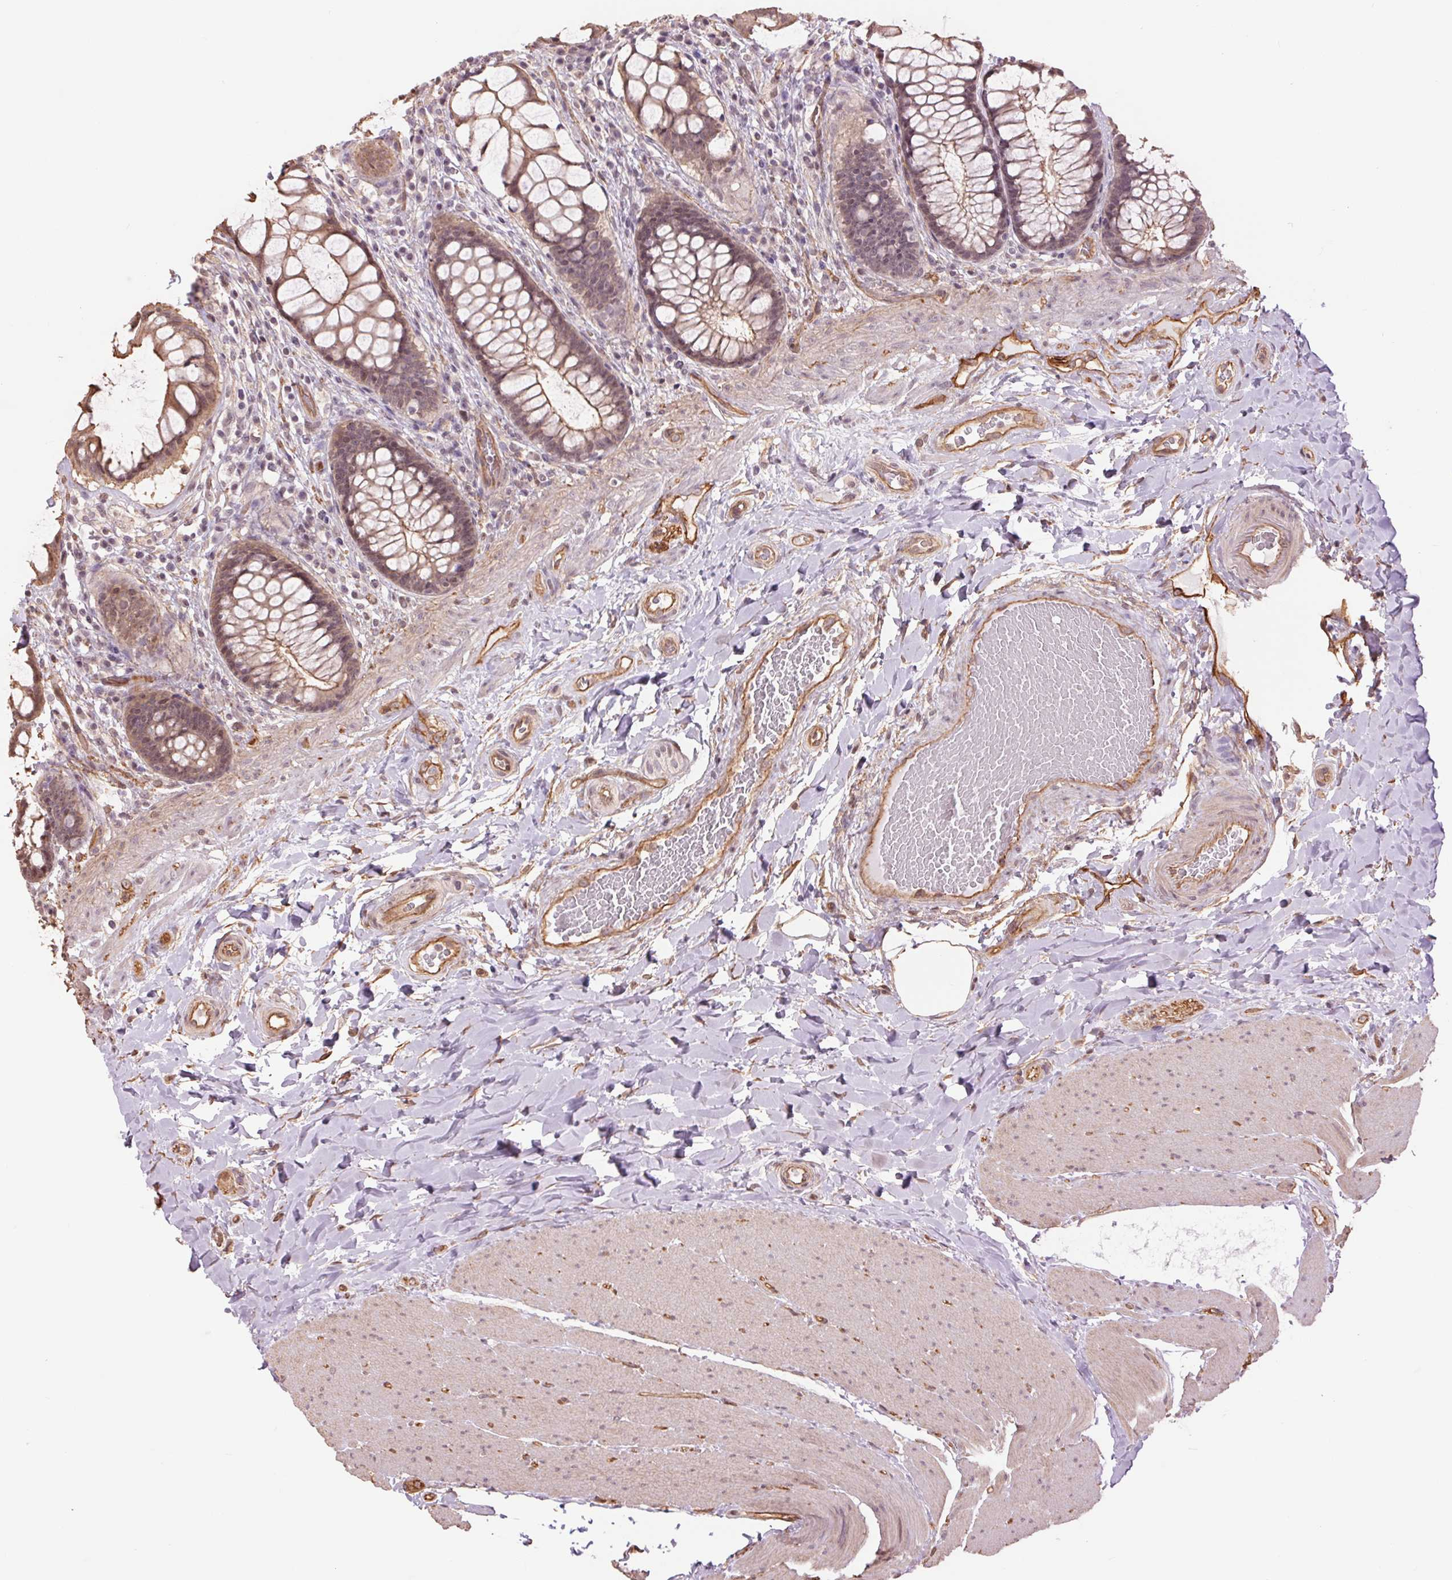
{"staining": {"intensity": "moderate", "quantity": ">75%", "location": "cytoplasmic/membranous"}, "tissue": "rectum", "cell_type": "Glandular cells", "image_type": "normal", "snomed": [{"axis": "morphology", "description": "Normal tissue, NOS"}, {"axis": "topography", "description": "Rectum"}], "caption": "Rectum was stained to show a protein in brown. There is medium levels of moderate cytoplasmic/membranous staining in about >75% of glandular cells. Nuclei are stained in blue.", "gene": "PALM", "patient": {"sex": "female", "age": 58}}